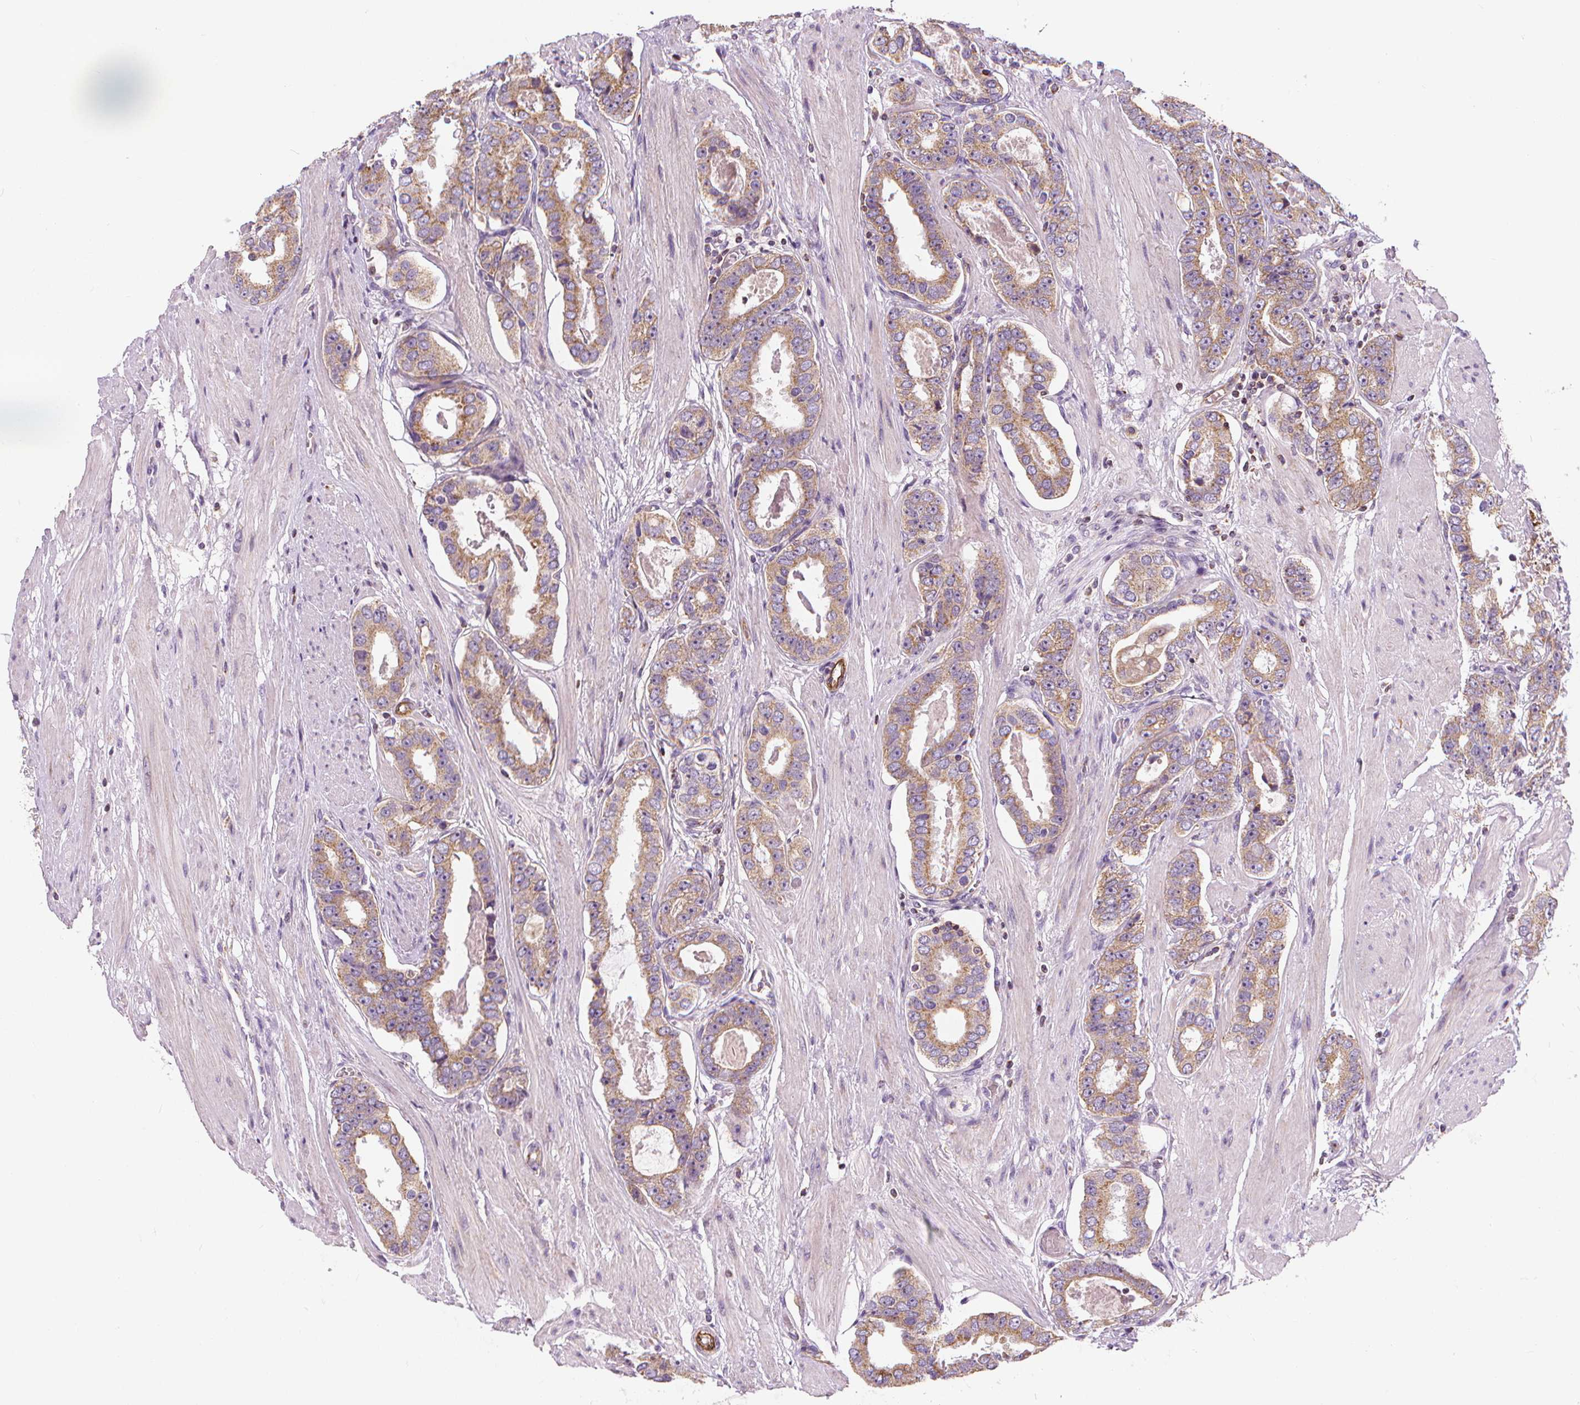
{"staining": {"intensity": "moderate", "quantity": ">75%", "location": "cytoplasmic/membranous"}, "tissue": "prostate cancer", "cell_type": "Tumor cells", "image_type": "cancer", "snomed": [{"axis": "morphology", "description": "Adenocarcinoma, High grade"}, {"axis": "topography", "description": "Prostate"}], "caption": "This micrograph exhibits immunohistochemistry (IHC) staining of human prostate high-grade adenocarcinoma, with medium moderate cytoplasmic/membranous positivity in about >75% of tumor cells.", "gene": "RAB20", "patient": {"sex": "male", "age": 63}}